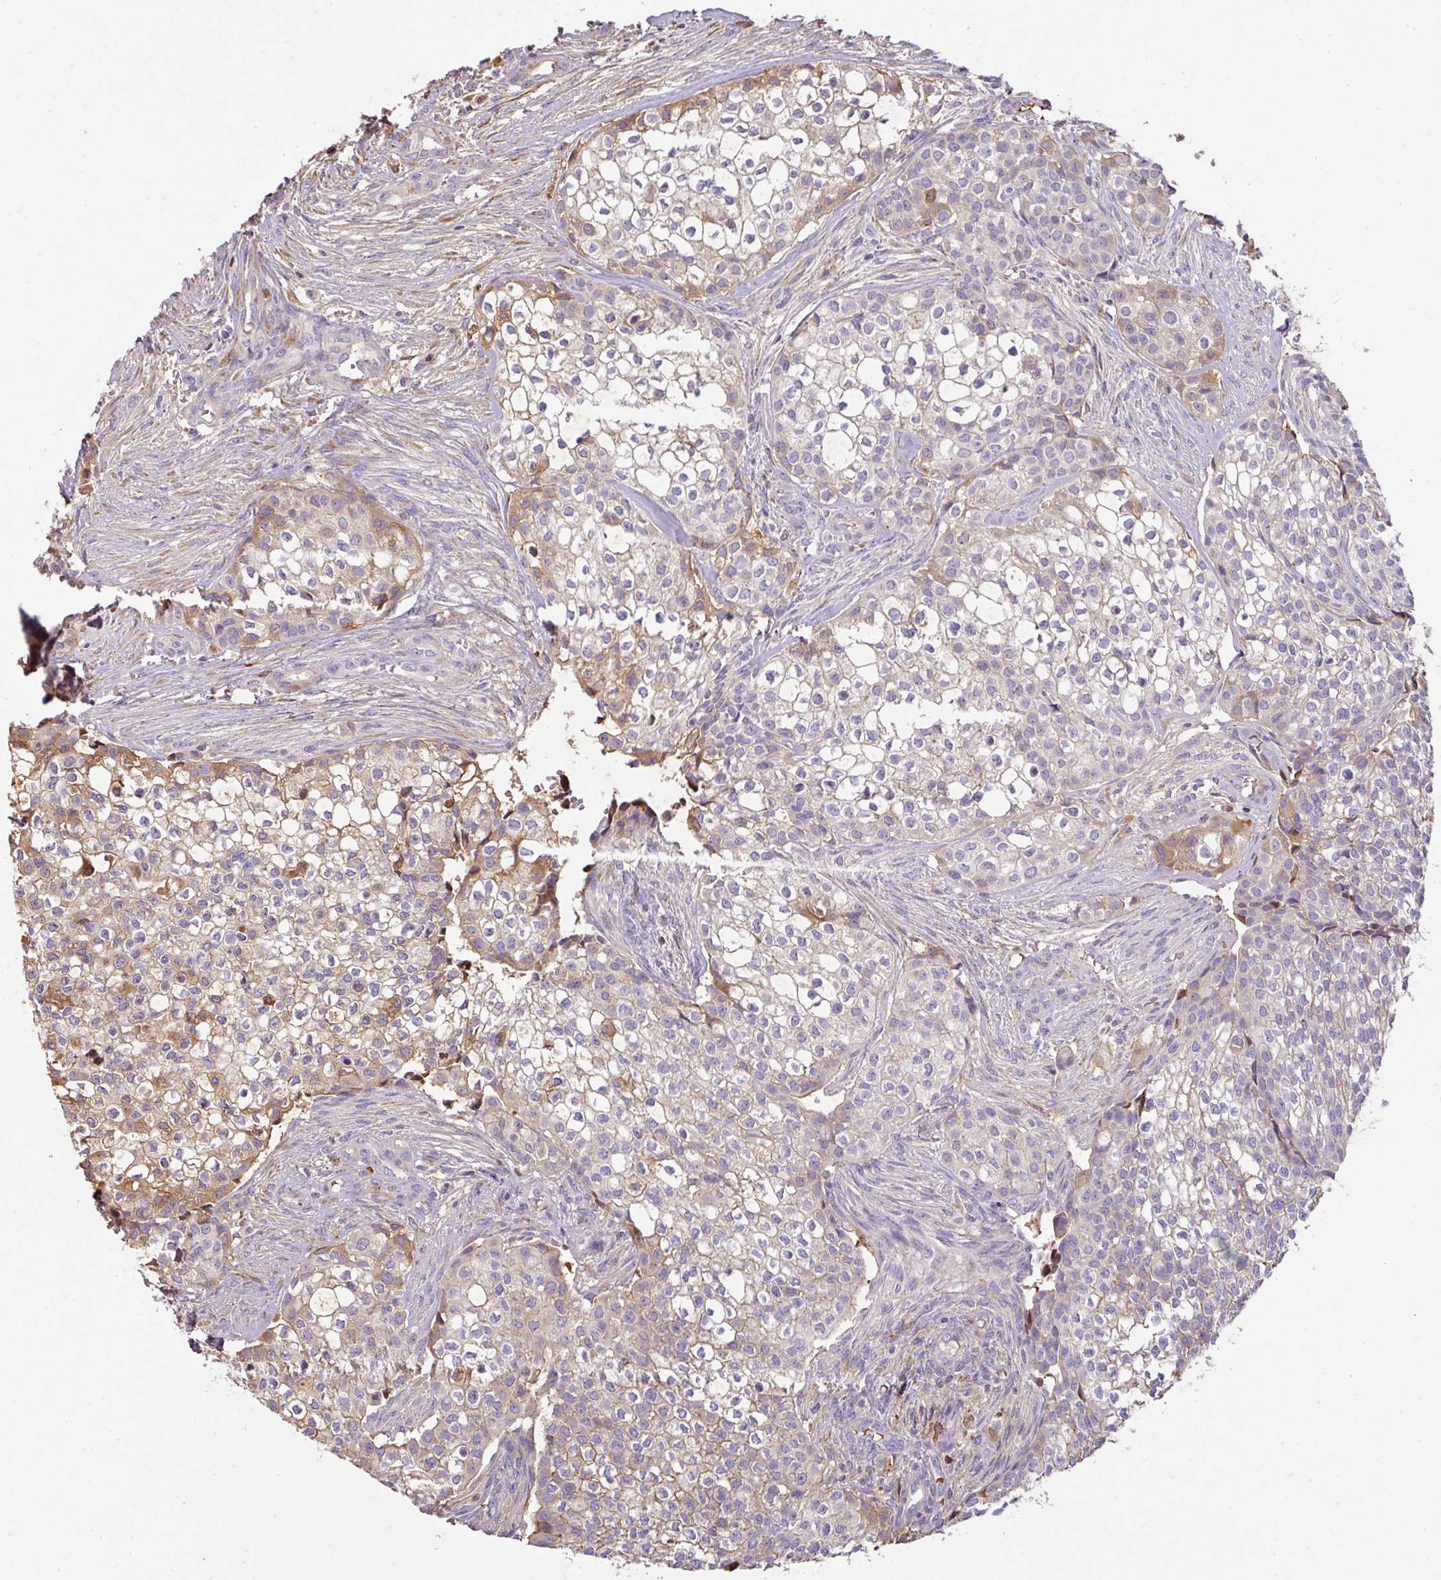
{"staining": {"intensity": "moderate", "quantity": "<25%", "location": "cytoplasmic/membranous"}, "tissue": "head and neck cancer", "cell_type": "Tumor cells", "image_type": "cancer", "snomed": [{"axis": "morphology", "description": "Adenocarcinoma, NOS"}, {"axis": "topography", "description": "Head-Neck"}], "caption": "Moderate cytoplasmic/membranous protein positivity is appreciated in about <25% of tumor cells in adenocarcinoma (head and neck).", "gene": "CCZ1", "patient": {"sex": "male", "age": 81}}